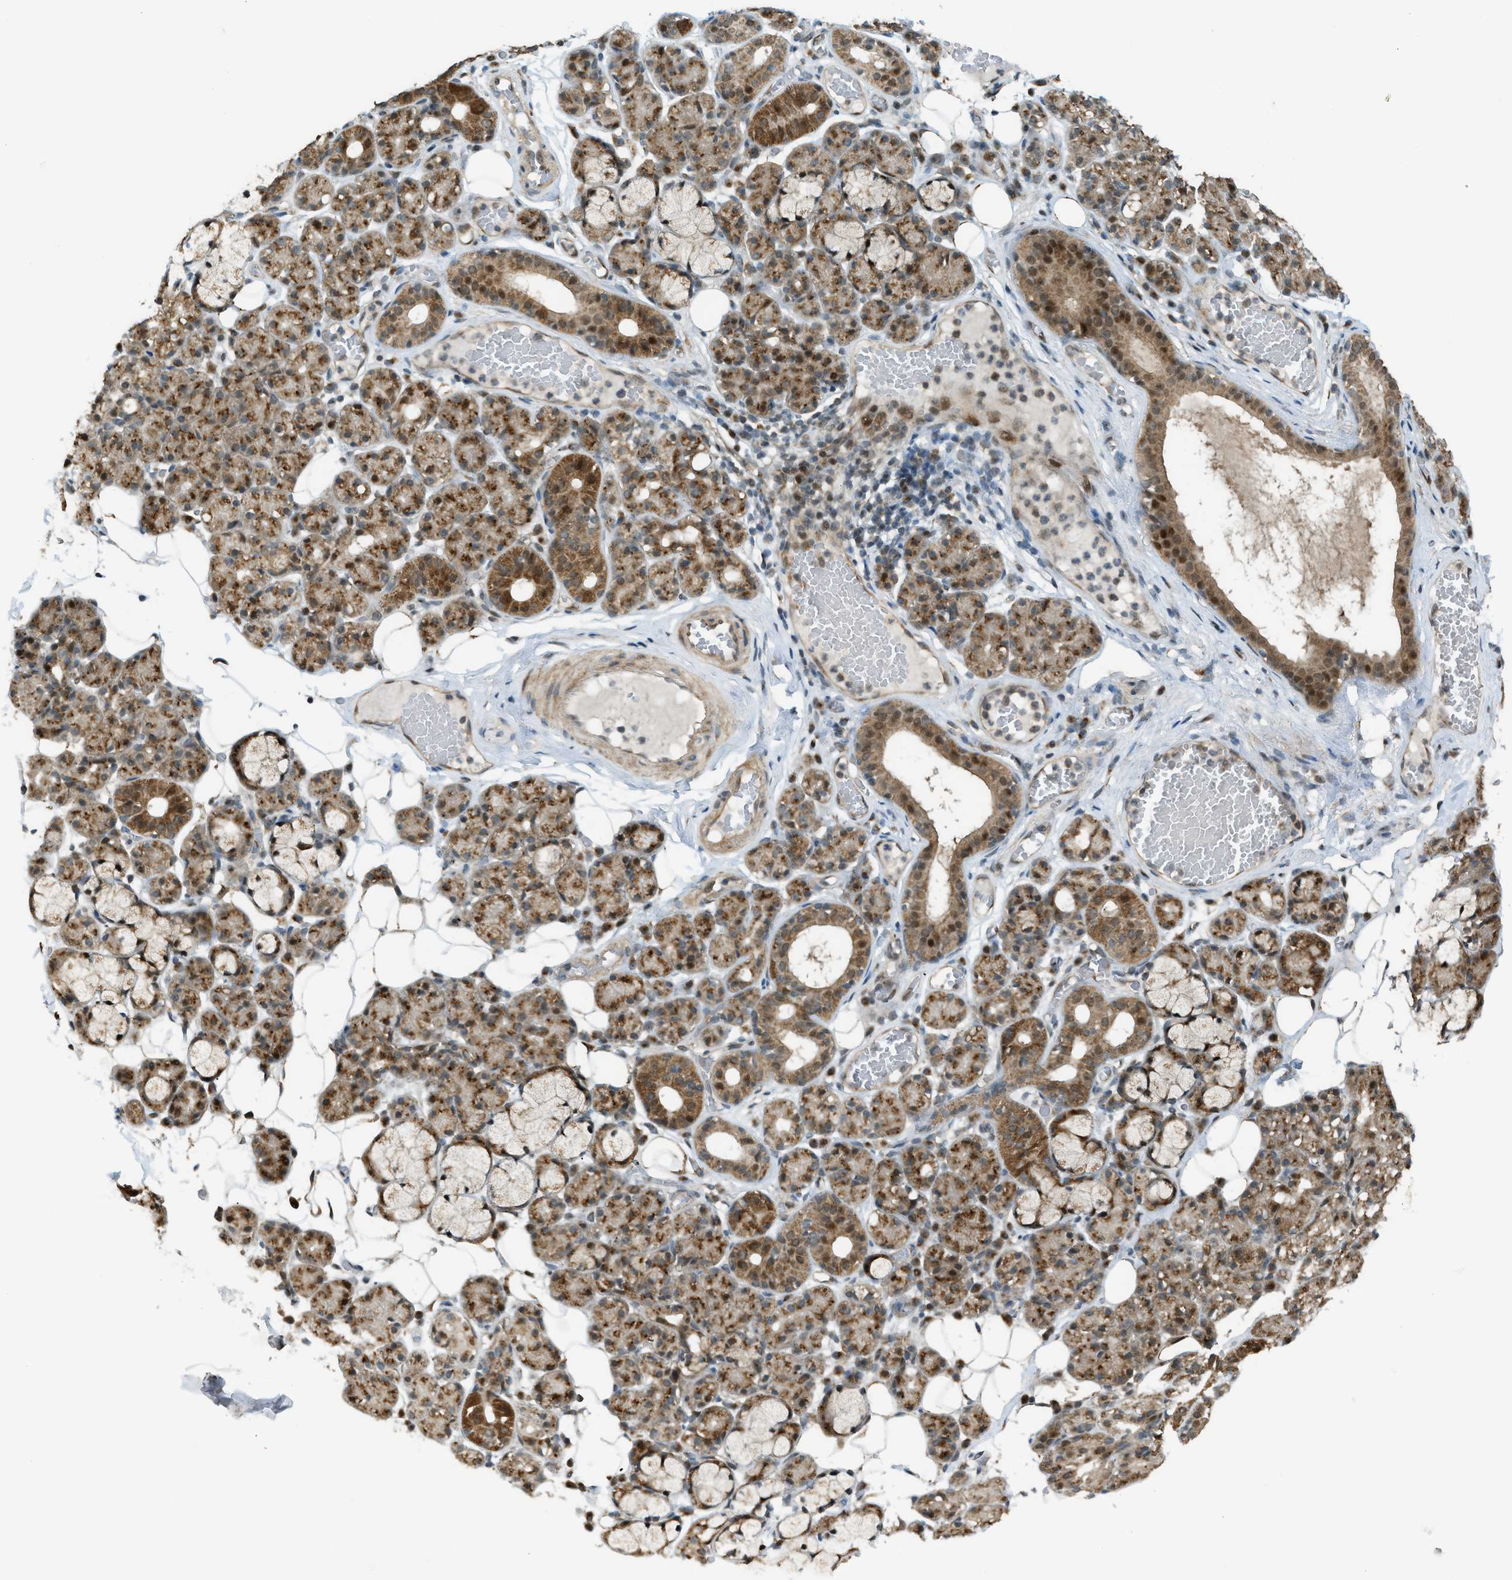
{"staining": {"intensity": "strong", "quantity": ">75%", "location": "cytoplasmic/membranous,nuclear"}, "tissue": "salivary gland", "cell_type": "Glandular cells", "image_type": "normal", "snomed": [{"axis": "morphology", "description": "Normal tissue, NOS"}, {"axis": "topography", "description": "Salivary gland"}], "caption": "Immunohistochemical staining of normal salivary gland reveals >75% levels of strong cytoplasmic/membranous,nuclear protein positivity in about >75% of glandular cells.", "gene": "CCDC186", "patient": {"sex": "male", "age": 63}}